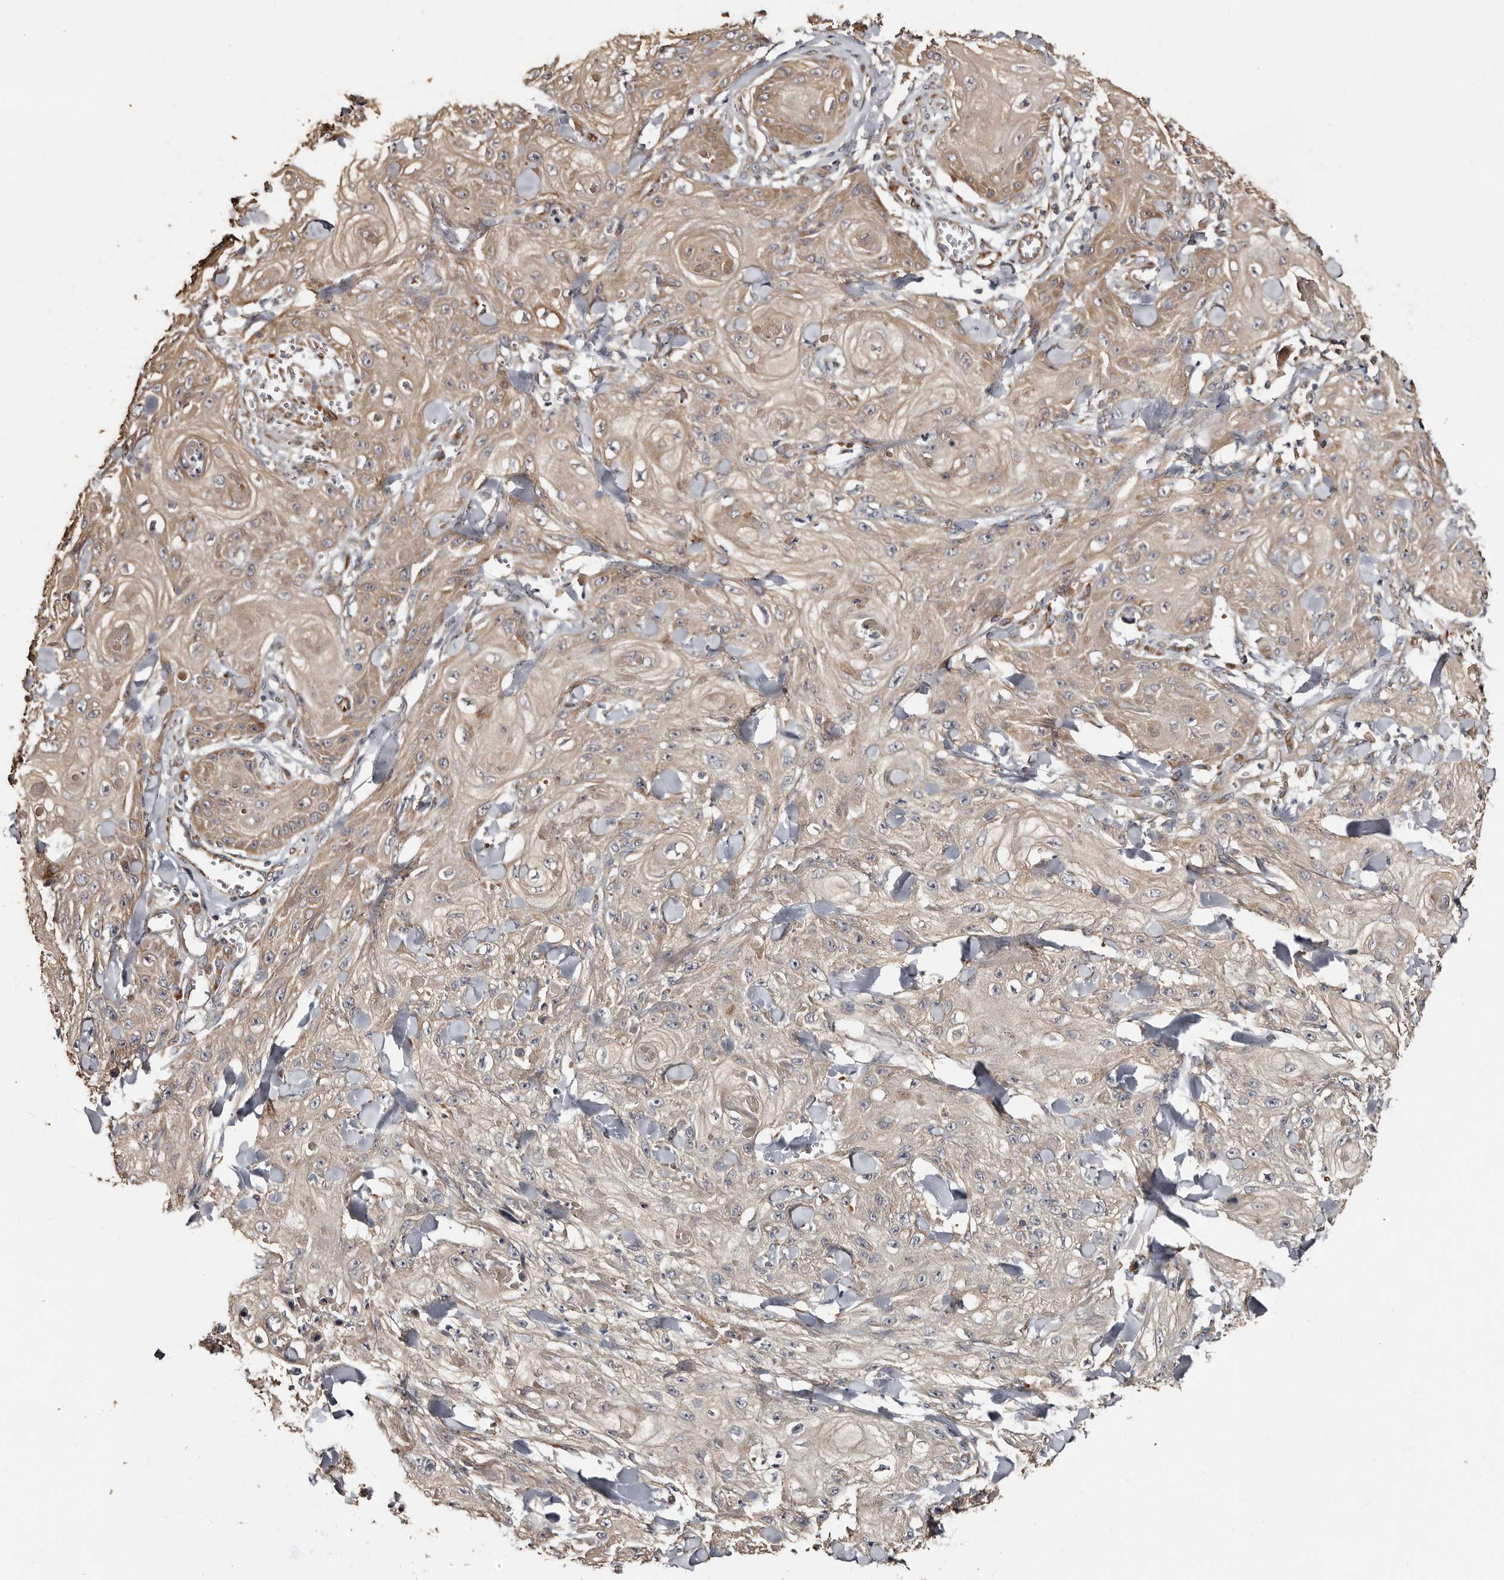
{"staining": {"intensity": "moderate", "quantity": "25%-75%", "location": "cytoplasmic/membranous"}, "tissue": "skin cancer", "cell_type": "Tumor cells", "image_type": "cancer", "snomed": [{"axis": "morphology", "description": "Squamous cell carcinoma, NOS"}, {"axis": "topography", "description": "Skin"}], "caption": "Skin cancer stained for a protein shows moderate cytoplasmic/membranous positivity in tumor cells. (brown staining indicates protein expression, while blue staining denotes nuclei).", "gene": "TBC1D22B", "patient": {"sex": "male", "age": 74}}